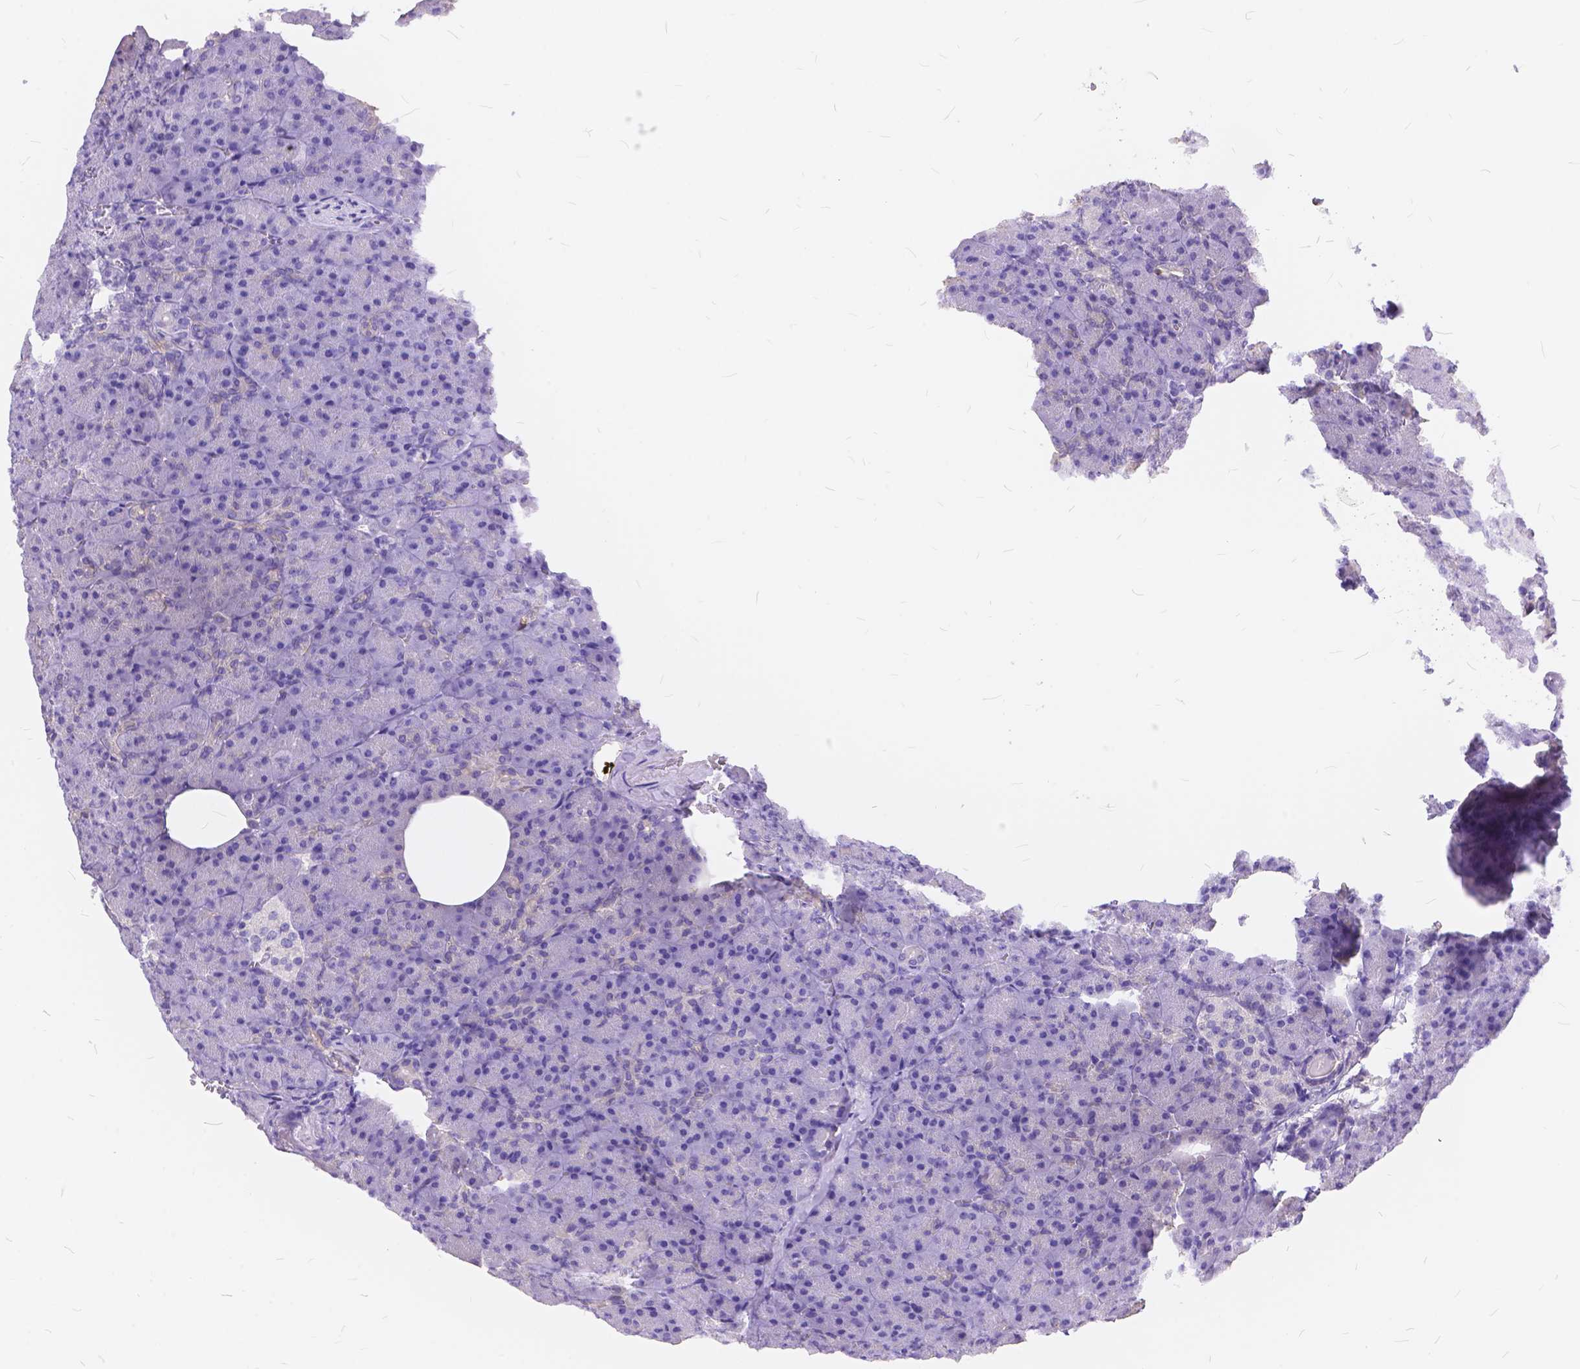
{"staining": {"intensity": "negative", "quantity": "none", "location": "none"}, "tissue": "pancreas", "cell_type": "Exocrine glandular cells", "image_type": "normal", "snomed": [{"axis": "morphology", "description": "Normal tissue, NOS"}, {"axis": "topography", "description": "Pancreas"}], "caption": "This is a image of immunohistochemistry (IHC) staining of normal pancreas, which shows no positivity in exocrine glandular cells.", "gene": "FOXL2", "patient": {"sex": "female", "age": 74}}